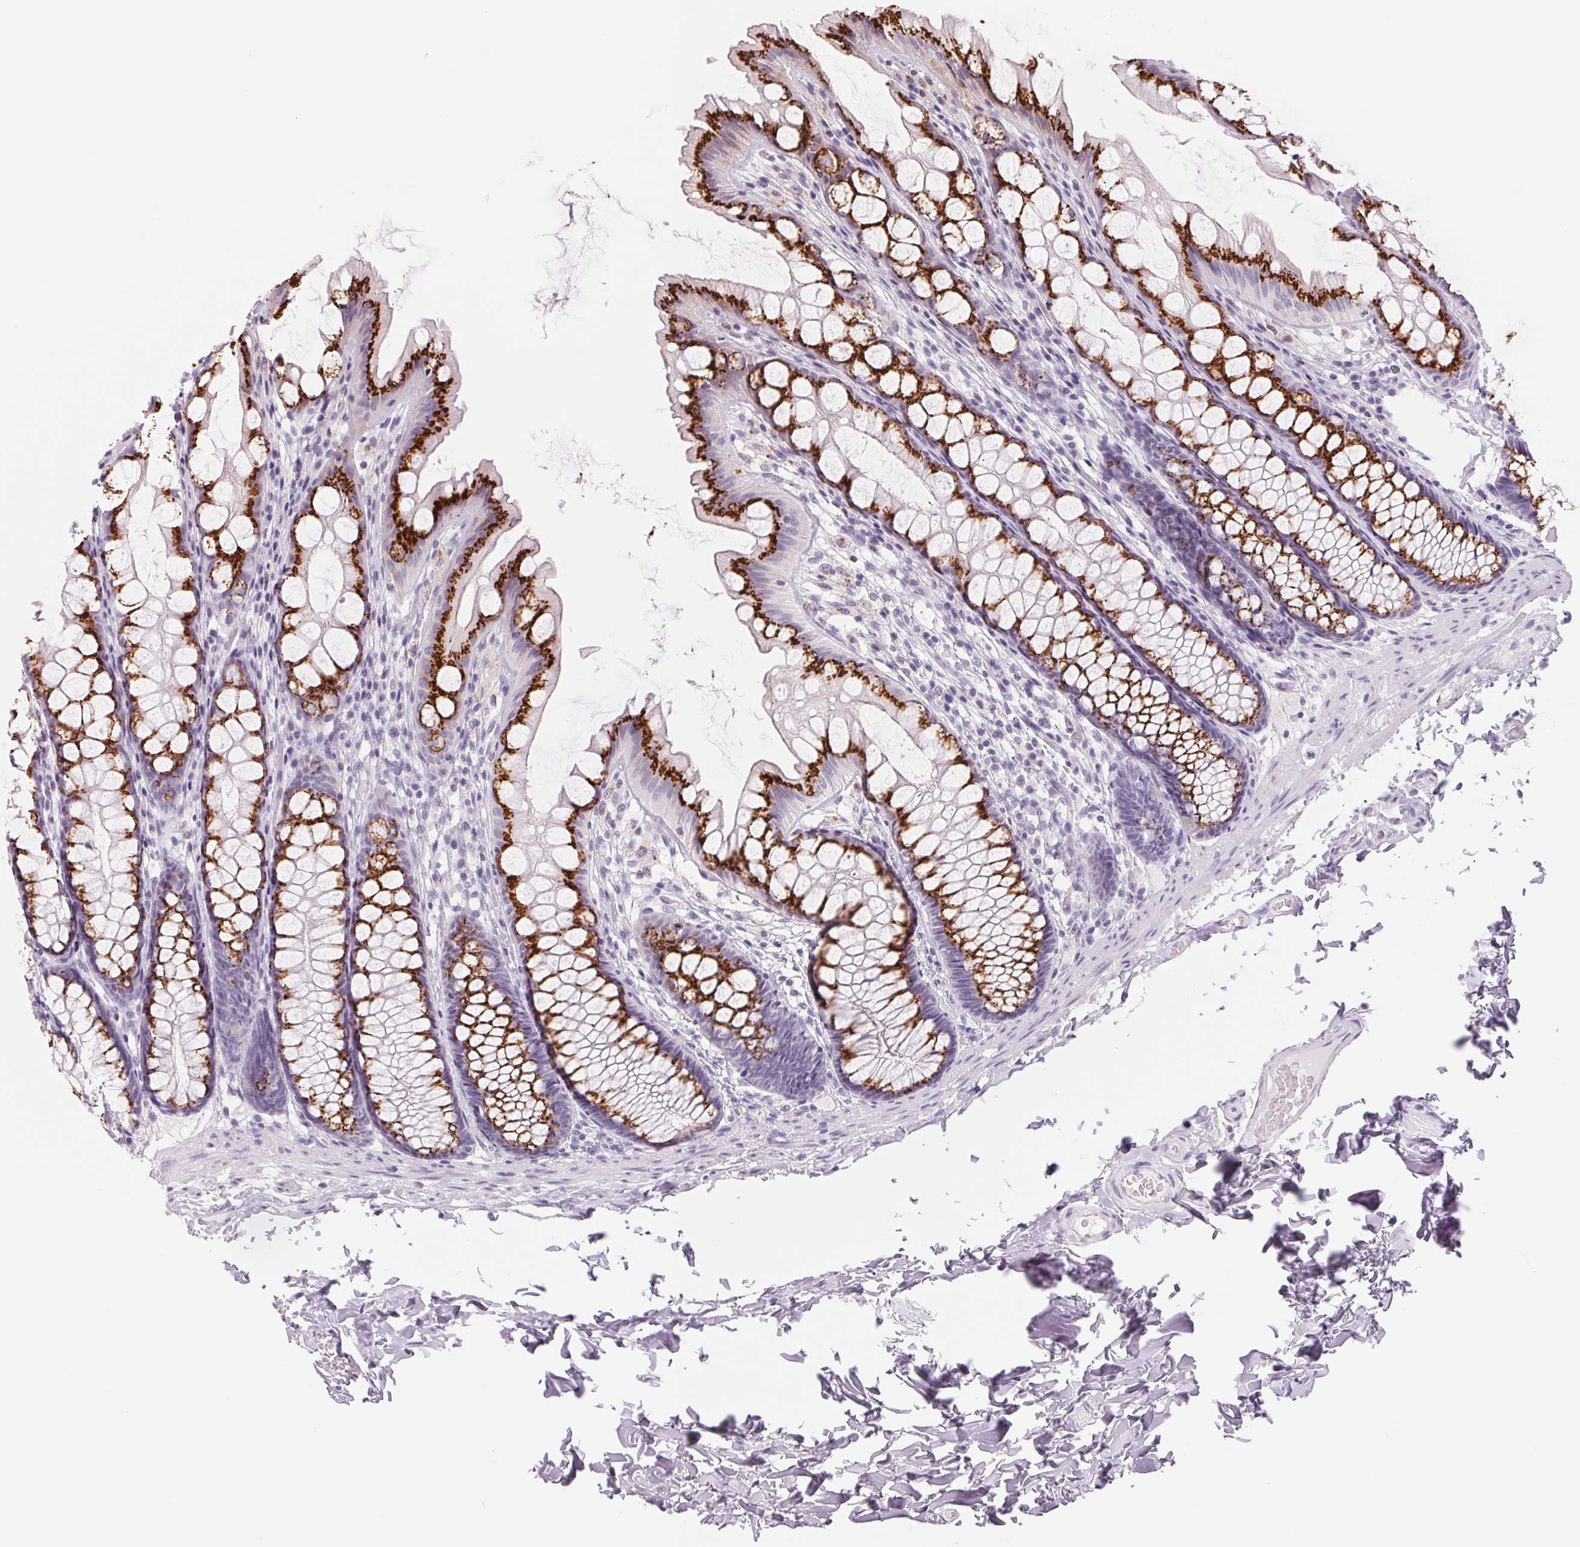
{"staining": {"intensity": "negative", "quantity": "none", "location": "none"}, "tissue": "colon", "cell_type": "Endothelial cells", "image_type": "normal", "snomed": [{"axis": "morphology", "description": "Normal tissue, NOS"}, {"axis": "topography", "description": "Colon"}], "caption": "Endothelial cells show no significant protein positivity in normal colon.", "gene": "GALNT7", "patient": {"sex": "male", "age": 47}}